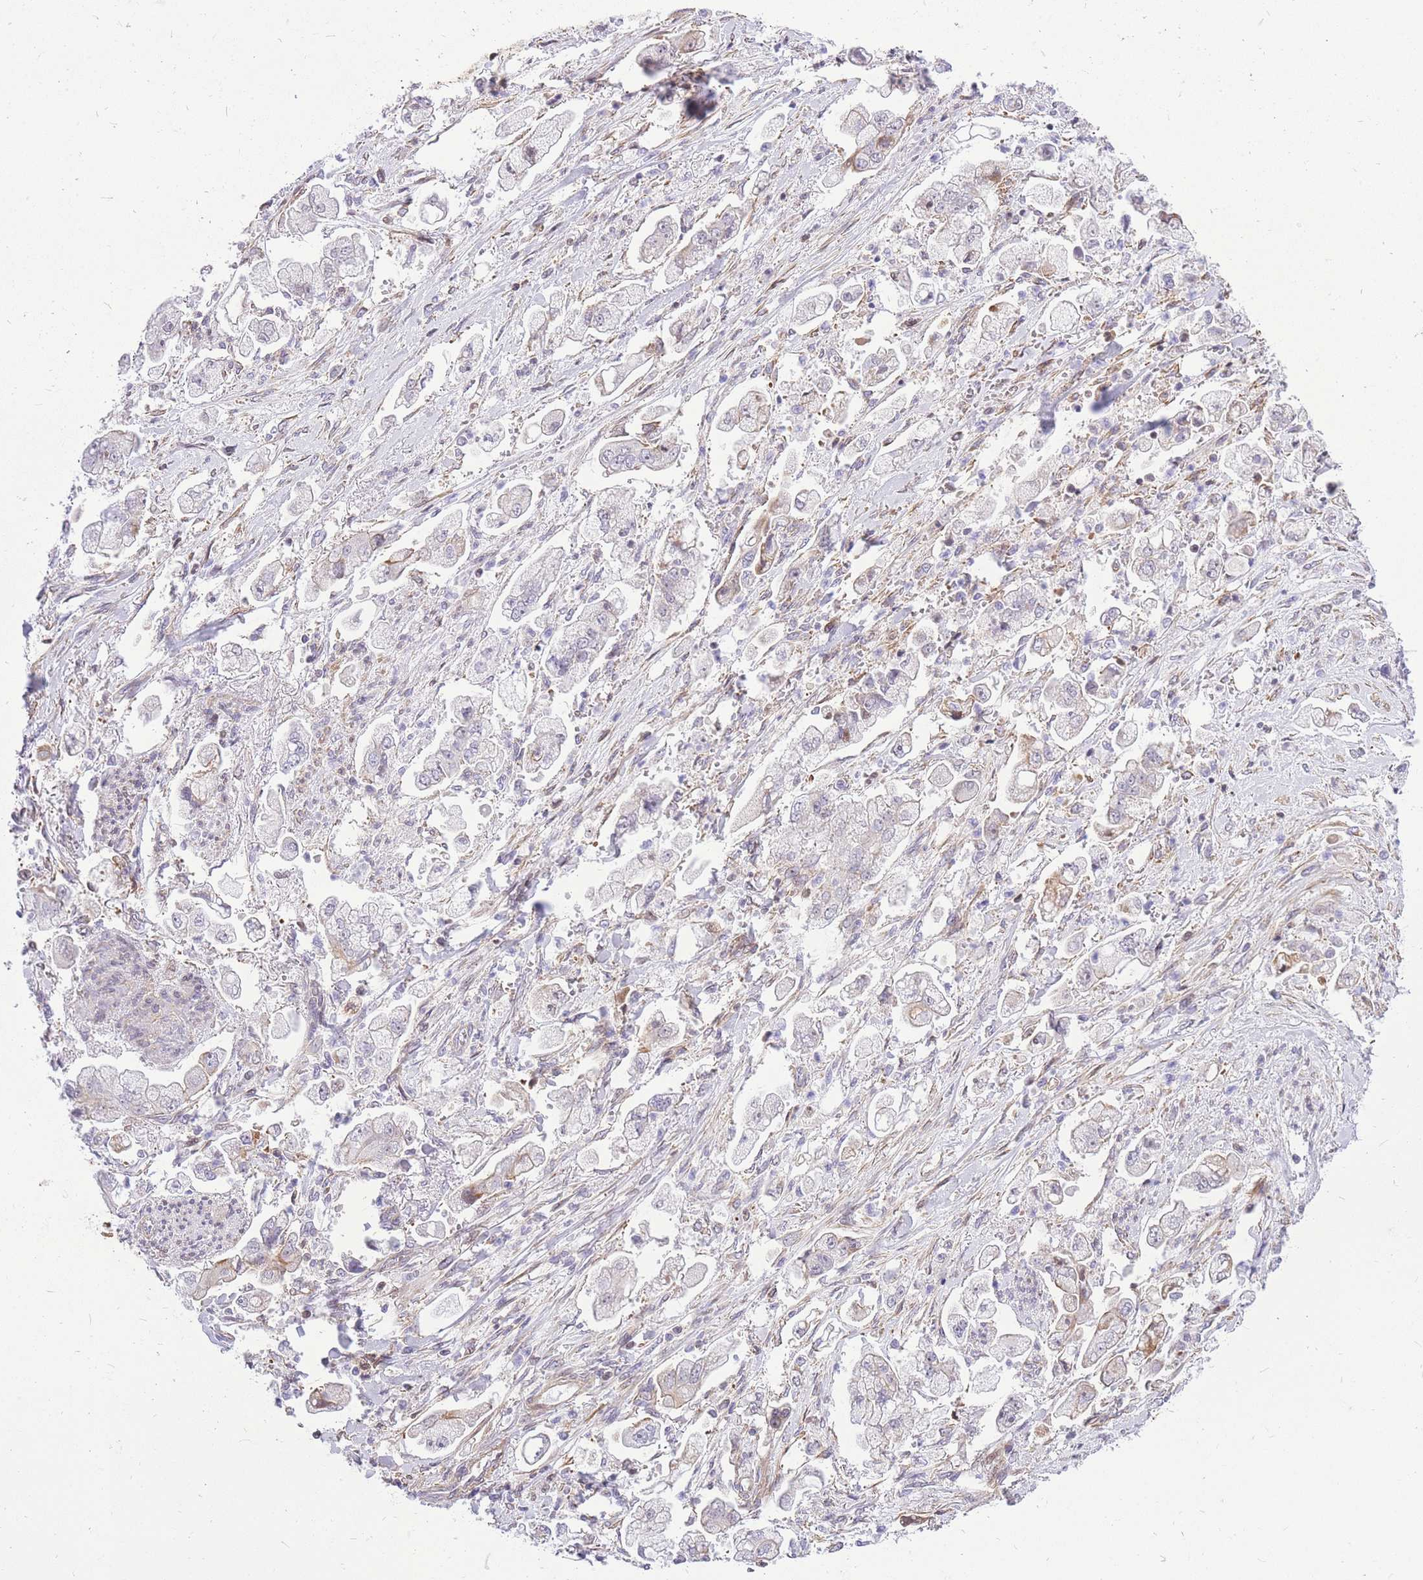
{"staining": {"intensity": "negative", "quantity": "none", "location": "none"}, "tissue": "stomach cancer", "cell_type": "Tumor cells", "image_type": "cancer", "snomed": [{"axis": "morphology", "description": "Adenocarcinoma, NOS"}, {"axis": "topography", "description": "Stomach"}], "caption": "Immunohistochemistry of human adenocarcinoma (stomach) displays no staining in tumor cells.", "gene": "S100PBP", "patient": {"sex": "male", "age": 62}}